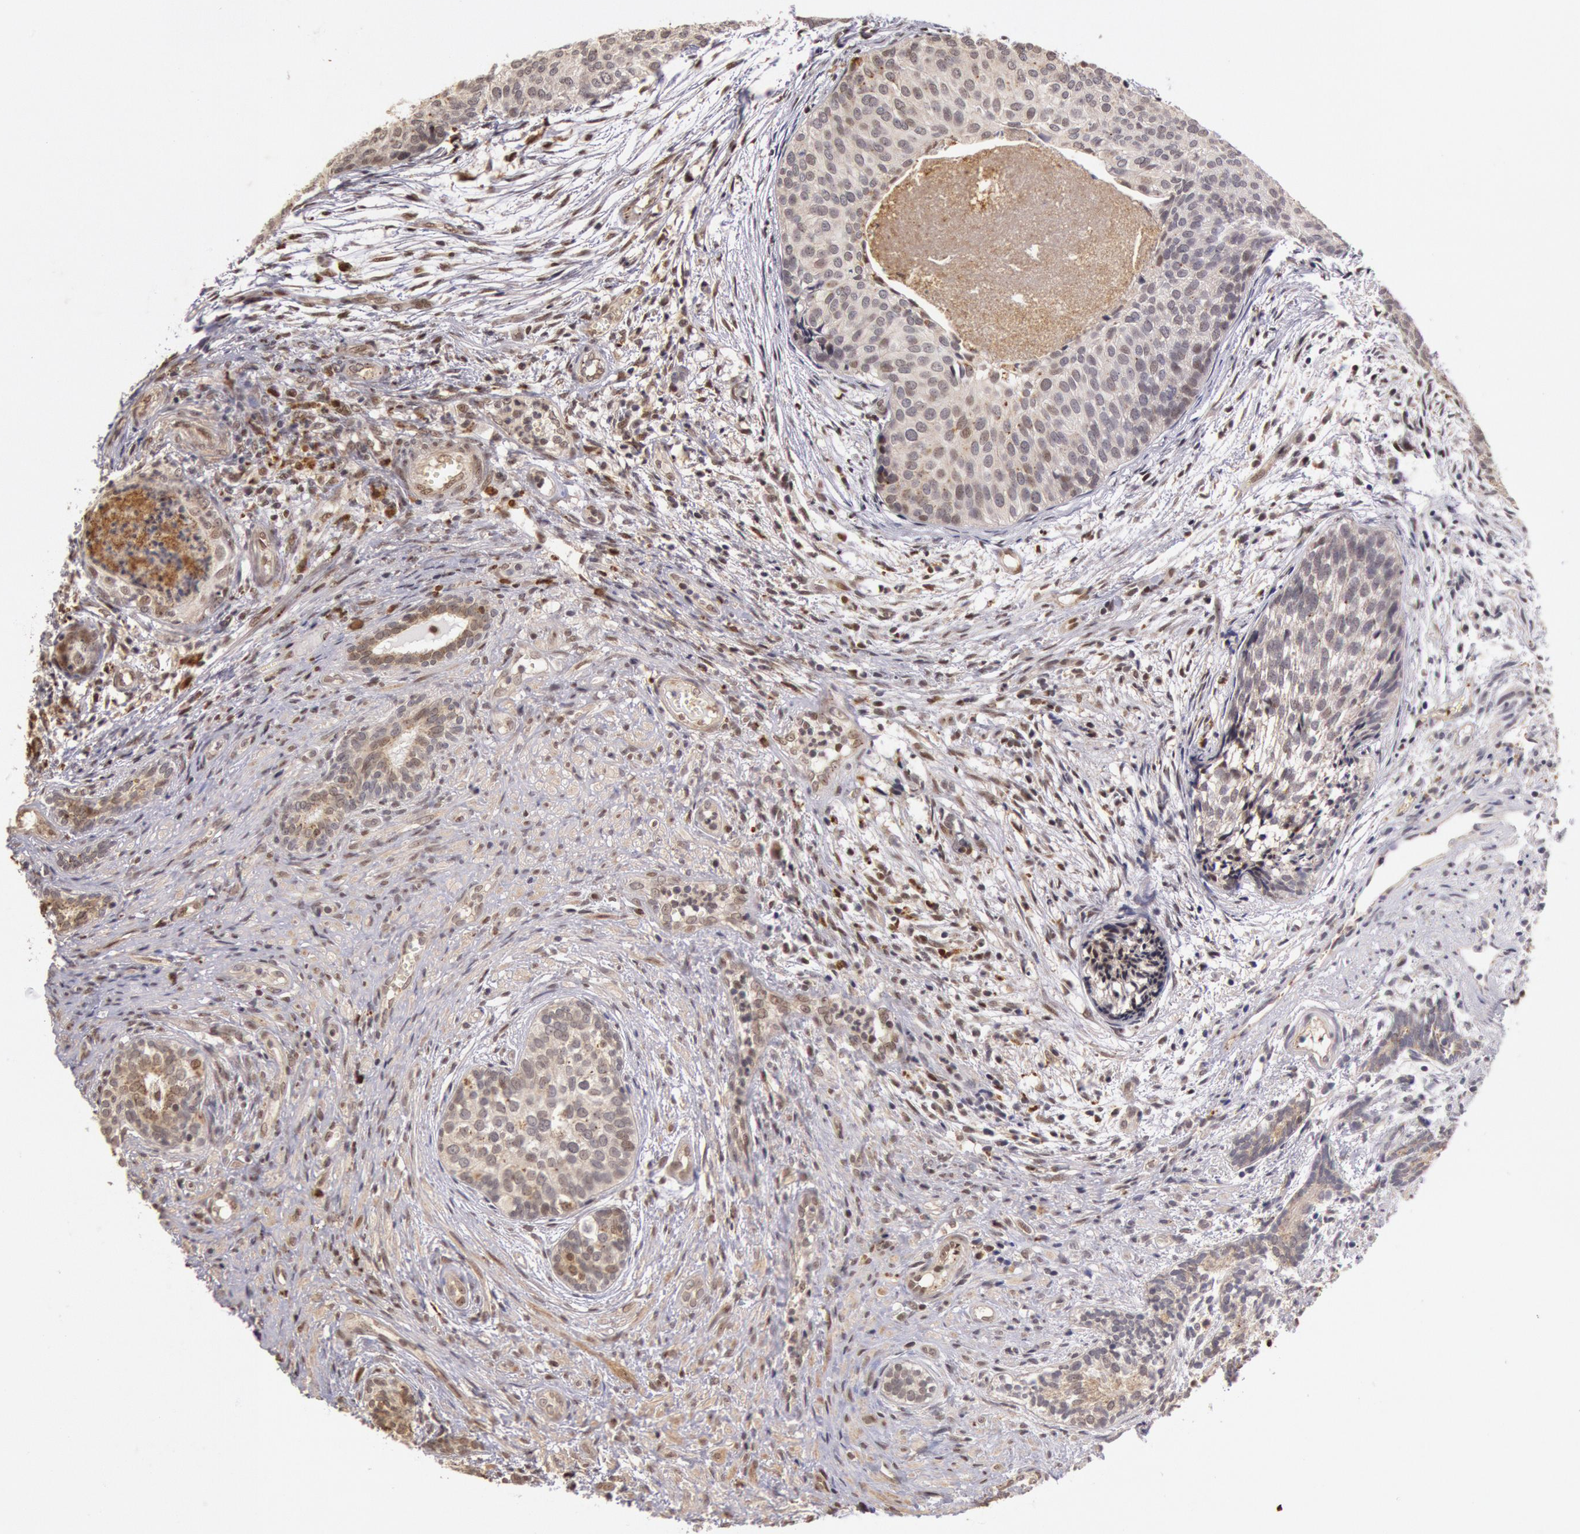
{"staining": {"intensity": "negative", "quantity": "none", "location": "none"}, "tissue": "urothelial cancer", "cell_type": "Tumor cells", "image_type": "cancer", "snomed": [{"axis": "morphology", "description": "Urothelial carcinoma, Low grade"}, {"axis": "topography", "description": "Urinary bladder"}], "caption": "Immunohistochemical staining of human urothelial cancer shows no significant expression in tumor cells.", "gene": "LIG4", "patient": {"sex": "male", "age": 84}}